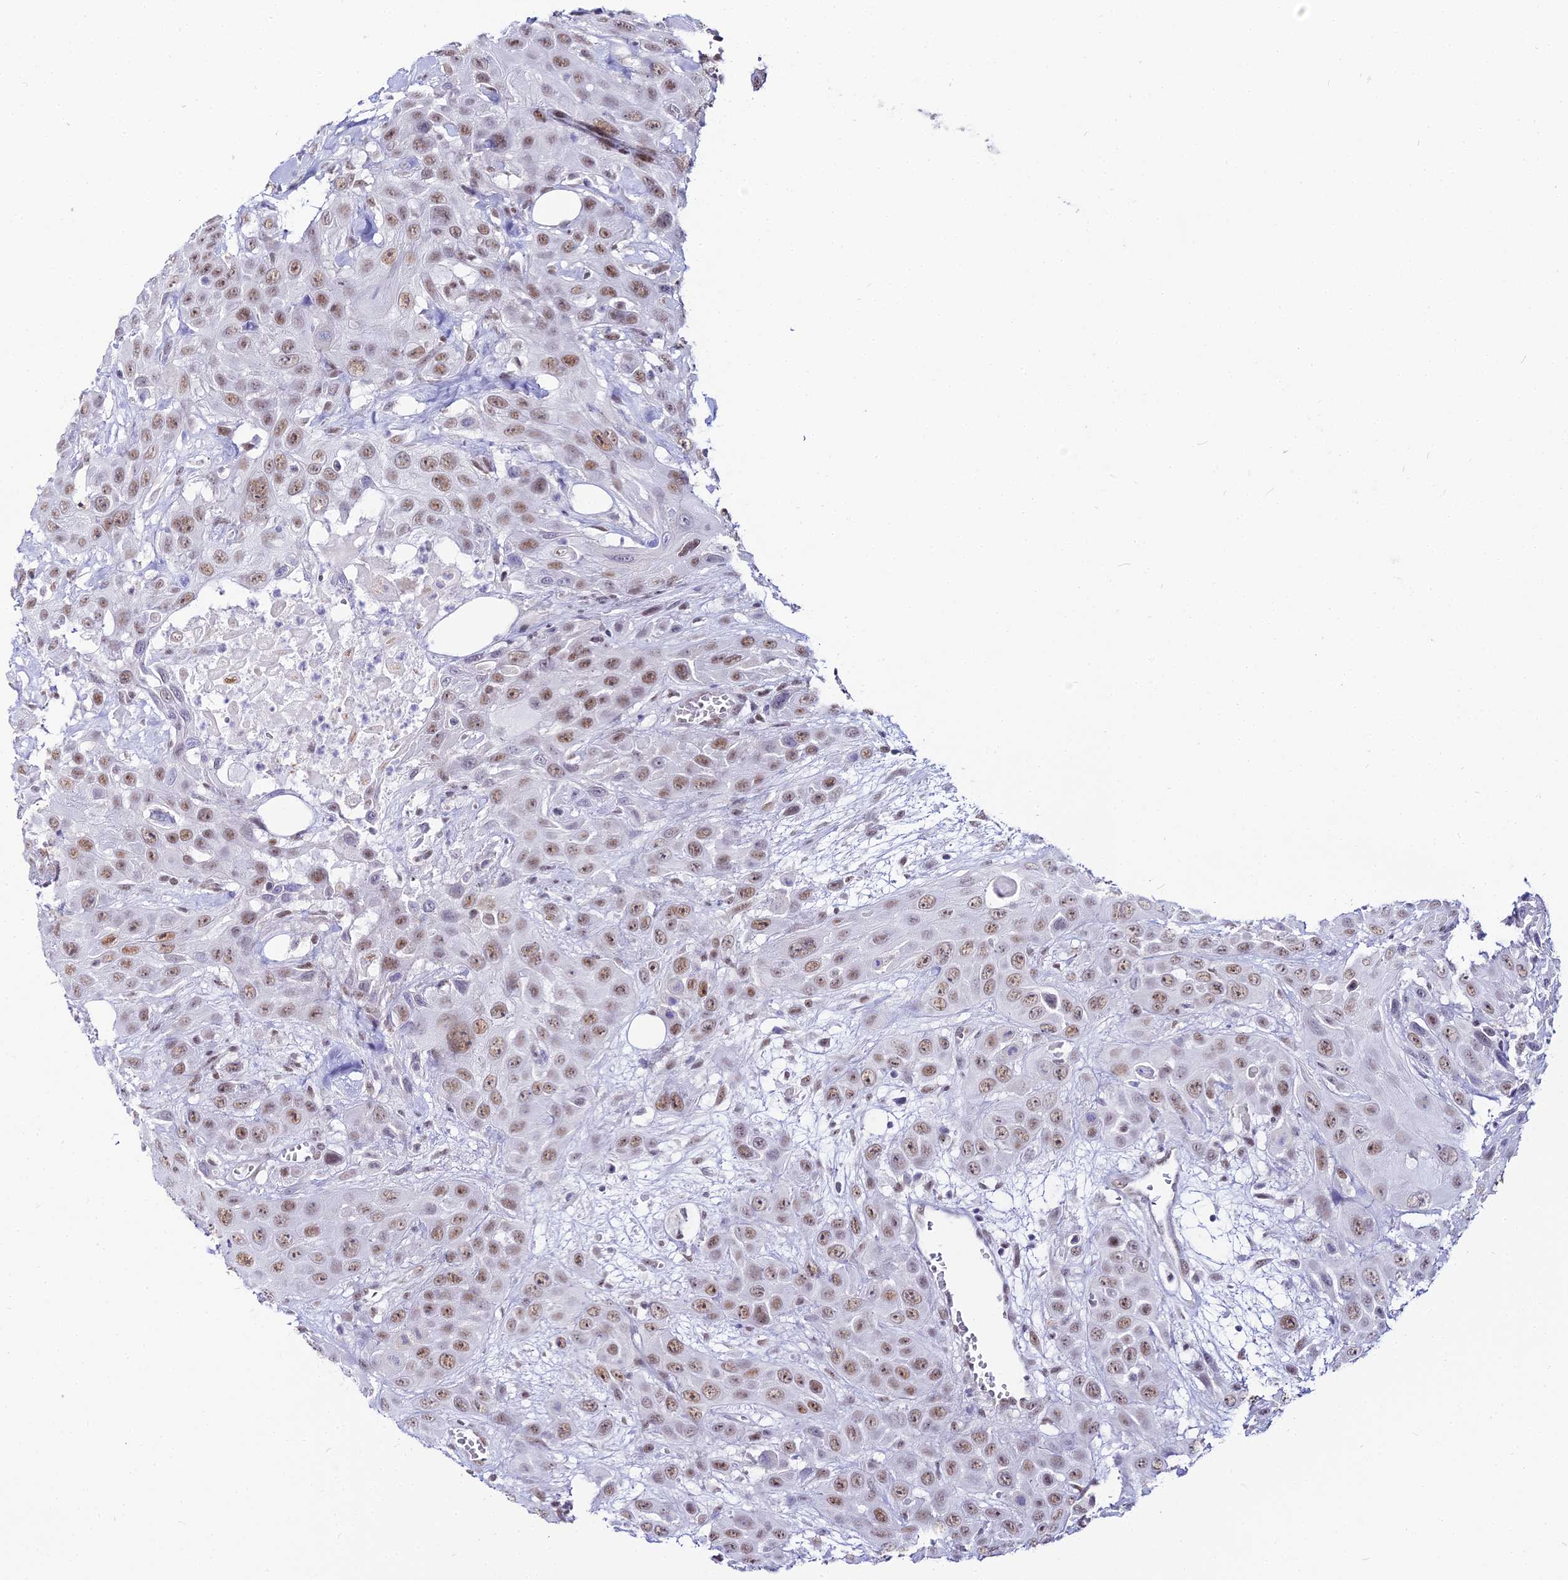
{"staining": {"intensity": "moderate", "quantity": ">75%", "location": "nuclear"}, "tissue": "head and neck cancer", "cell_type": "Tumor cells", "image_type": "cancer", "snomed": [{"axis": "morphology", "description": "Squamous cell carcinoma, NOS"}, {"axis": "topography", "description": "Head-Neck"}], "caption": "Immunohistochemistry (IHC) of human squamous cell carcinoma (head and neck) displays medium levels of moderate nuclear expression in approximately >75% of tumor cells. (DAB (3,3'-diaminobenzidine) = brown stain, brightfield microscopy at high magnification).", "gene": "RBM12", "patient": {"sex": "male", "age": 81}}